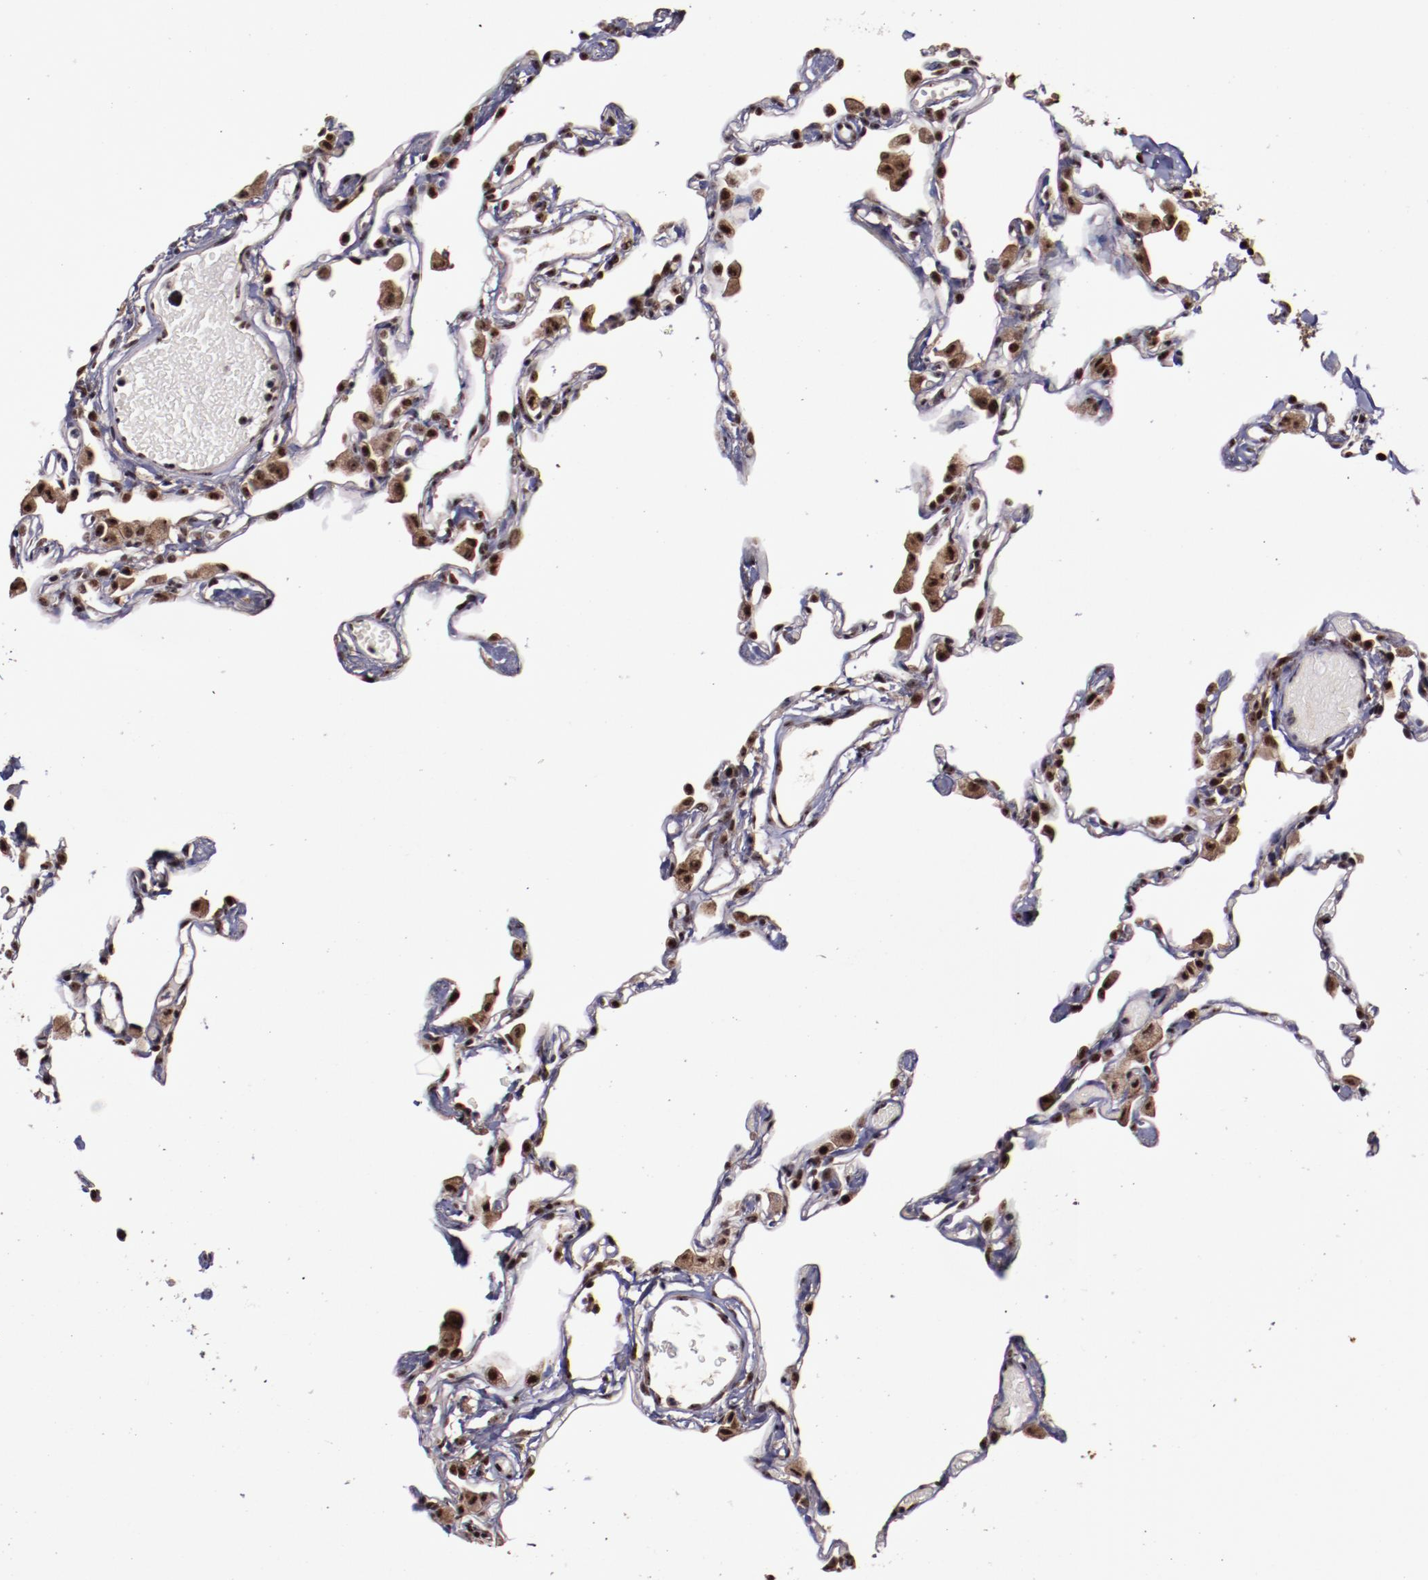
{"staining": {"intensity": "strong", "quantity": "25%-75%", "location": "nuclear"}, "tissue": "lung", "cell_type": "Alveolar cells", "image_type": "normal", "snomed": [{"axis": "morphology", "description": "Normal tissue, NOS"}, {"axis": "topography", "description": "Lung"}], "caption": "Immunohistochemical staining of normal human lung exhibits 25%-75% levels of strong nuclear protein expression in approximately 25%-75% of alveolar cells.", "gene": "CECR2", "patient": {"sex": "female", "age": 49}}